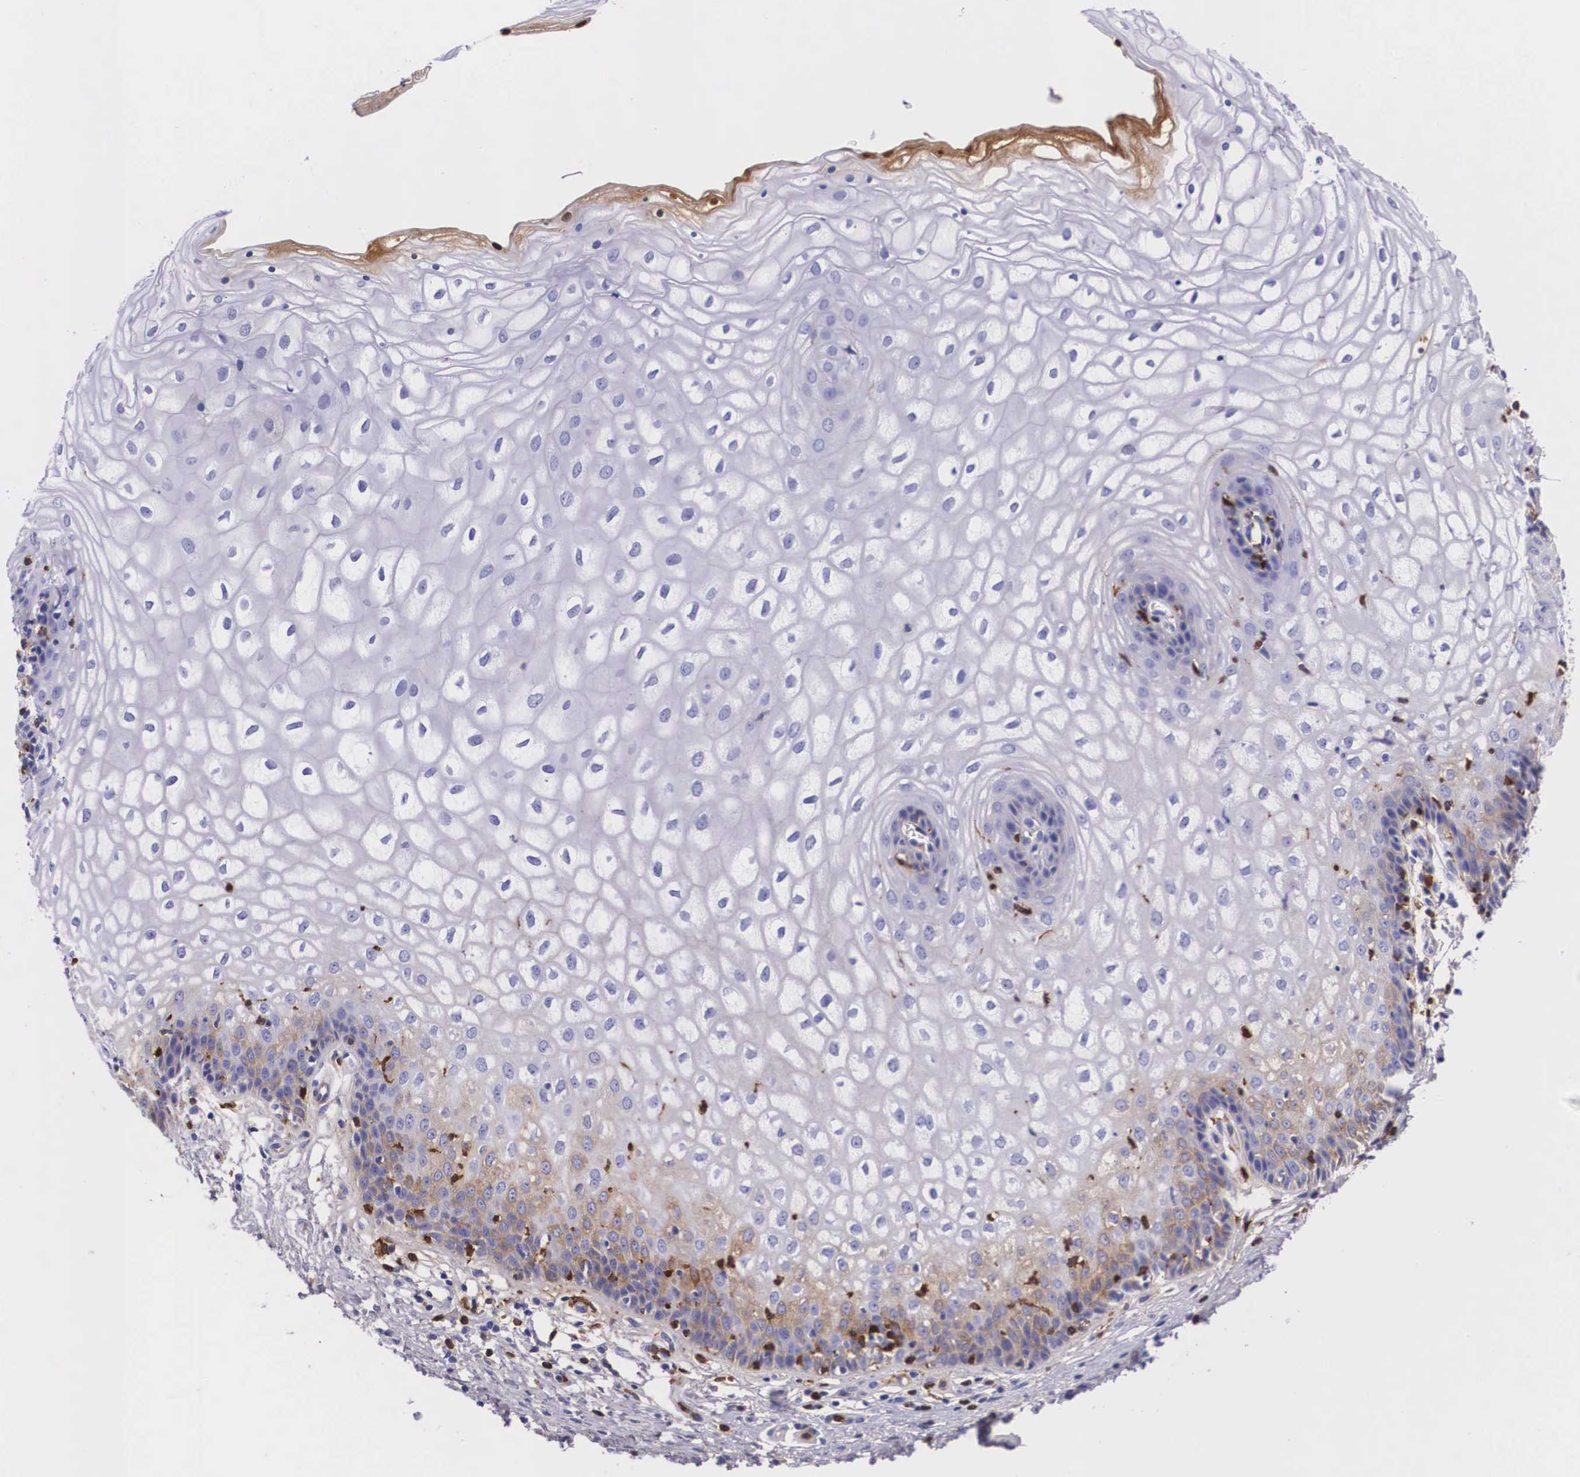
{"staining": {"intensity": "moderate", "quantity": "<25%", "location": "nuclear"}, "tissue": "vagina", "cell_type": "Squamous epithelial cells", "image_type": "normal", "snomed": [{"axis": "morphology", "description": "Normal tissue, NOS"}, {"axis": "topography", "description": "Vagina"}], "caption": "High-power microscopy captured an IHC photomicrograph of normal vagina, revealing moderate nuclear expression in approximately <25% of squamous epithelial cells.", "gene": "PLG", "patient": {"sex": "female", "age": 34}}